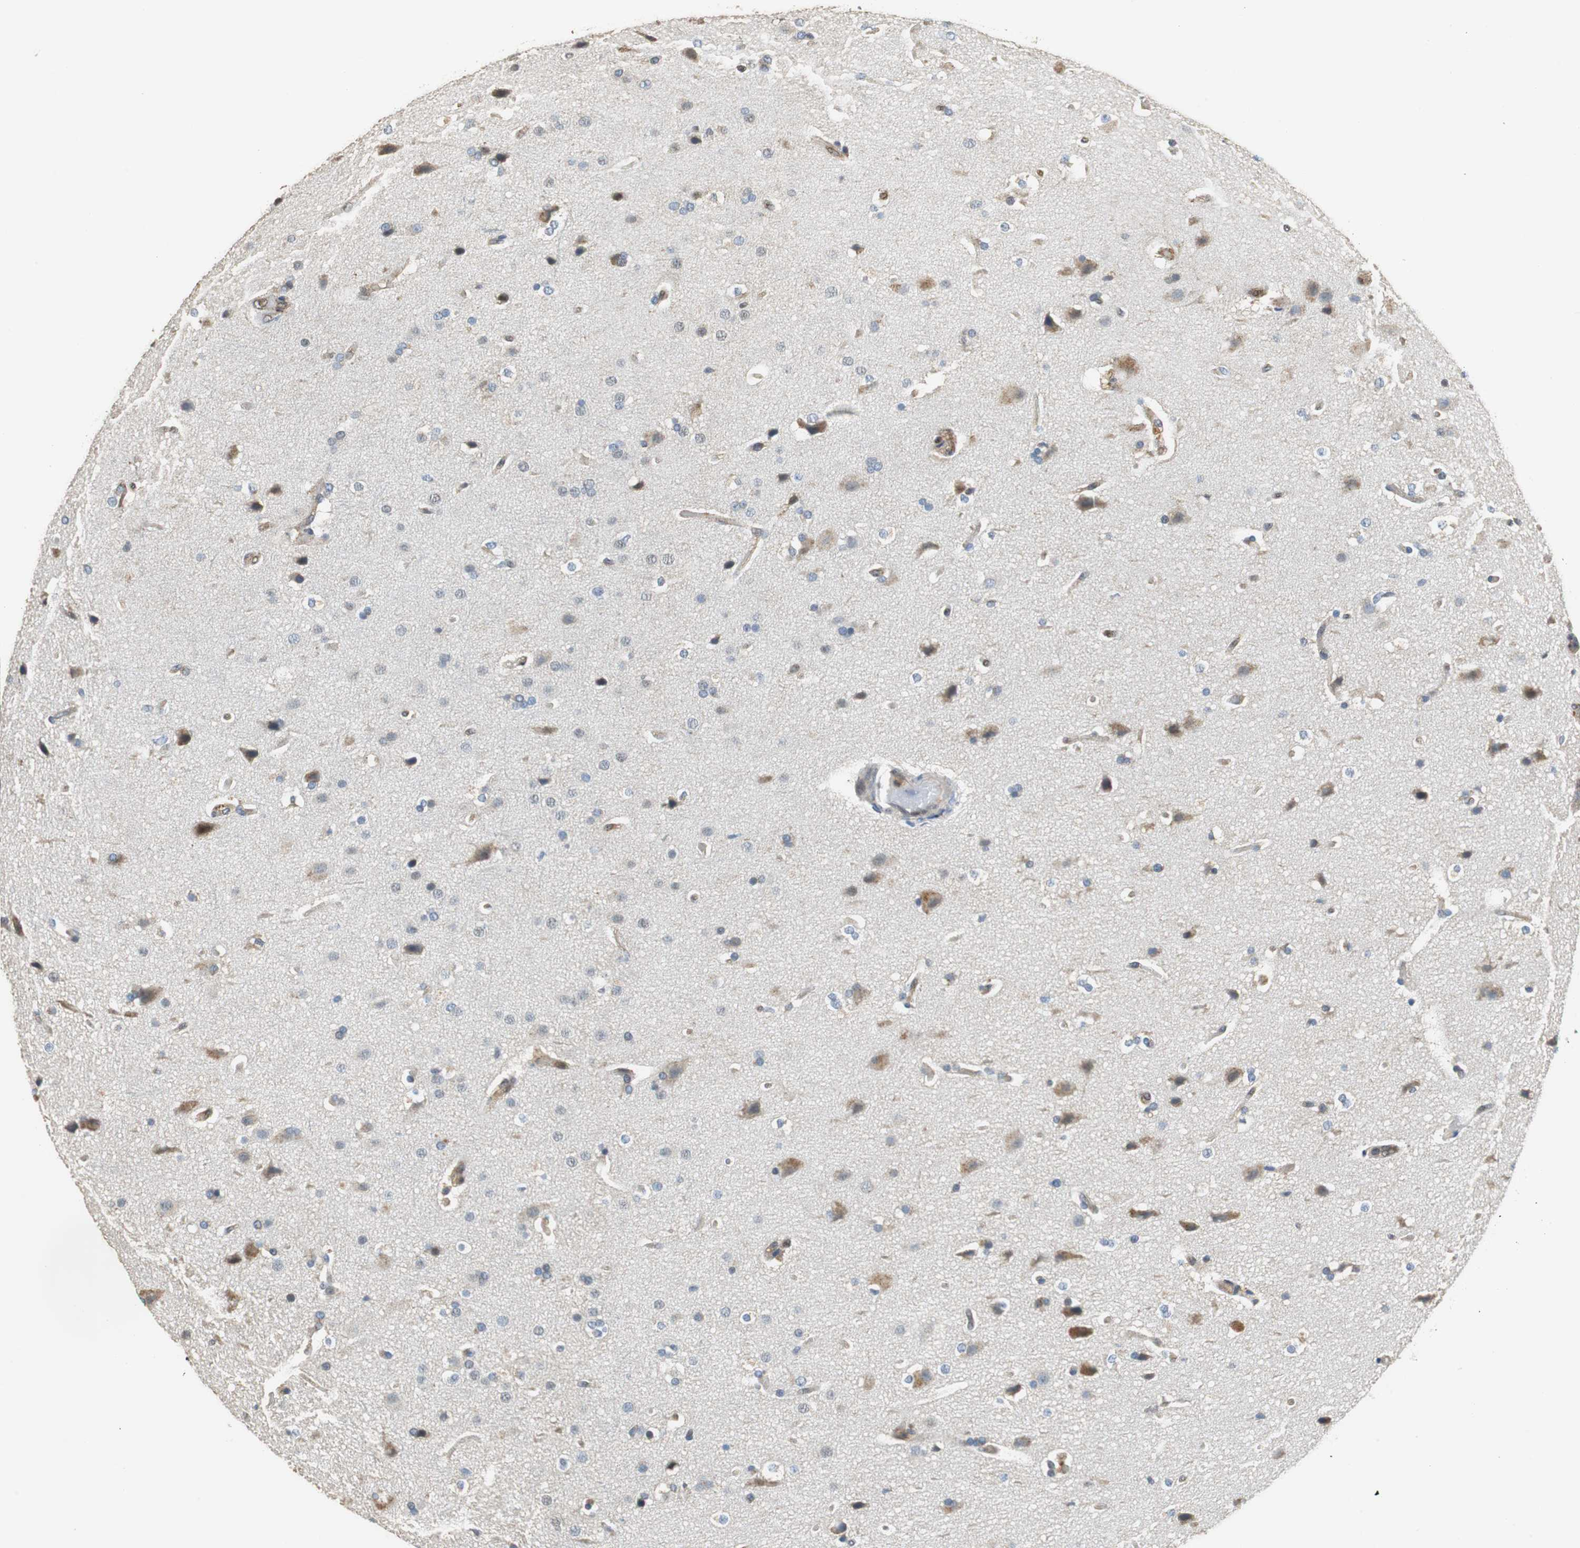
{"staining": {"intensity": "weak", "quantity": ">75%", "location": "cytoplasmic/membranous"}, "tissue": "glioma", "cell_type": "Tumor cells", "image_type": "cancer", "snomed": [{"axis": "morphology", "description": "Glioma, malignant, Low grade"}, {"axis": "topography", "description": "Cerebral cortex"}], "caption": "Protein expression analysis of human malignant glioma (low-grade) reveals weak cytoplasmic/membranous positivity in approximately >75% of tumor cells.", "gene": "GSDMD", "patient": {"sex": "female", "age": 47}}